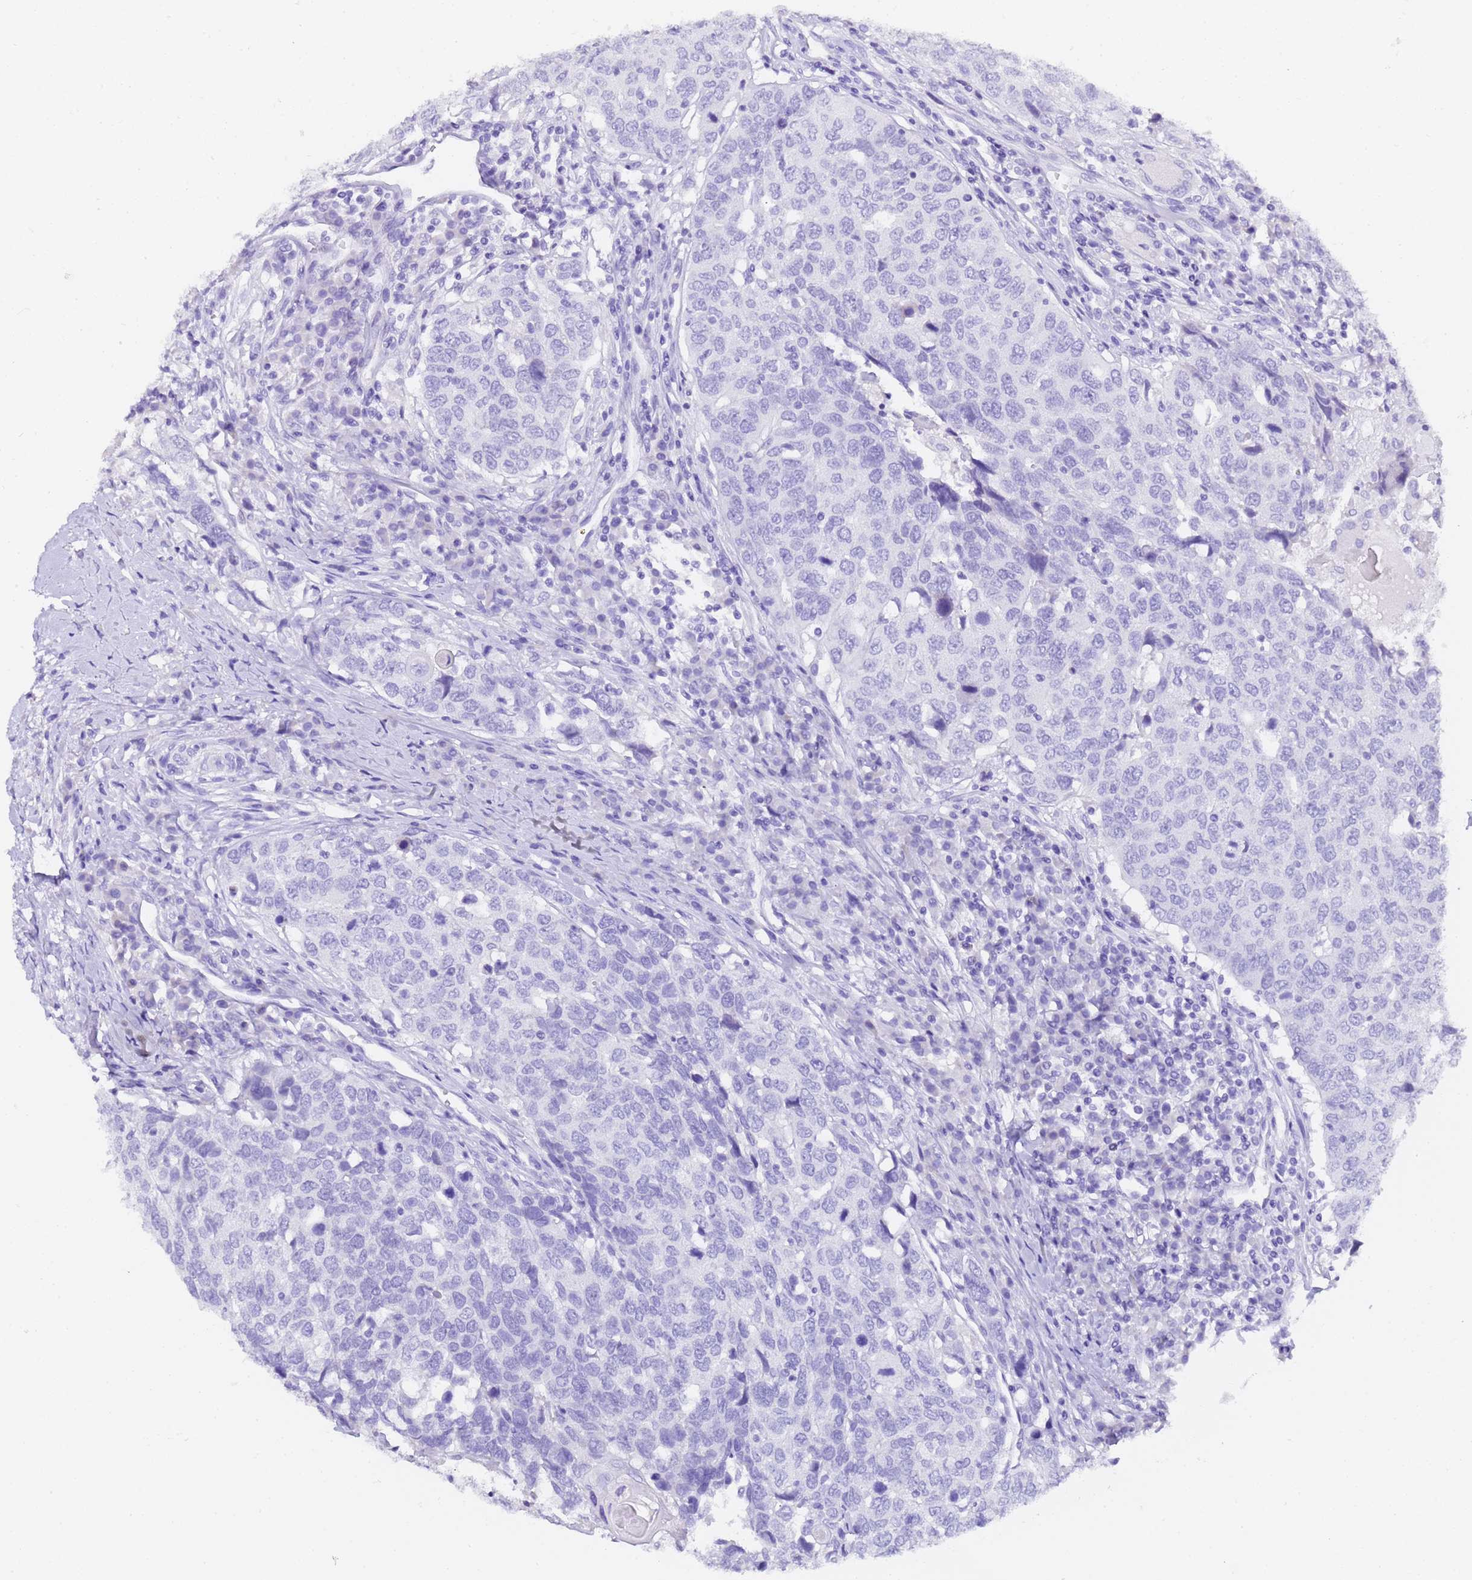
{"staining": {"intensity": "negative", "quantity": "none", "location": "none"}, "tissue": "head and neck cancer", "cell_type": "Tumor cells", "image_type": "cancer", "snomed": [{"axis": "morphology", "description": "Squamous cell carcinoma, NOS"}, {"axis": "topography", "description": "Head-Neck"}], "caption": "This micrograph is of squamous cell carcinoma (head and neck) stained with immunohistochemistry to label a protein in brown with the nuclei are counter-stained blue. There is no staining in tumor cells.", "gene": "GABRA1", "patient": {"sex": "male", "age": 66}}